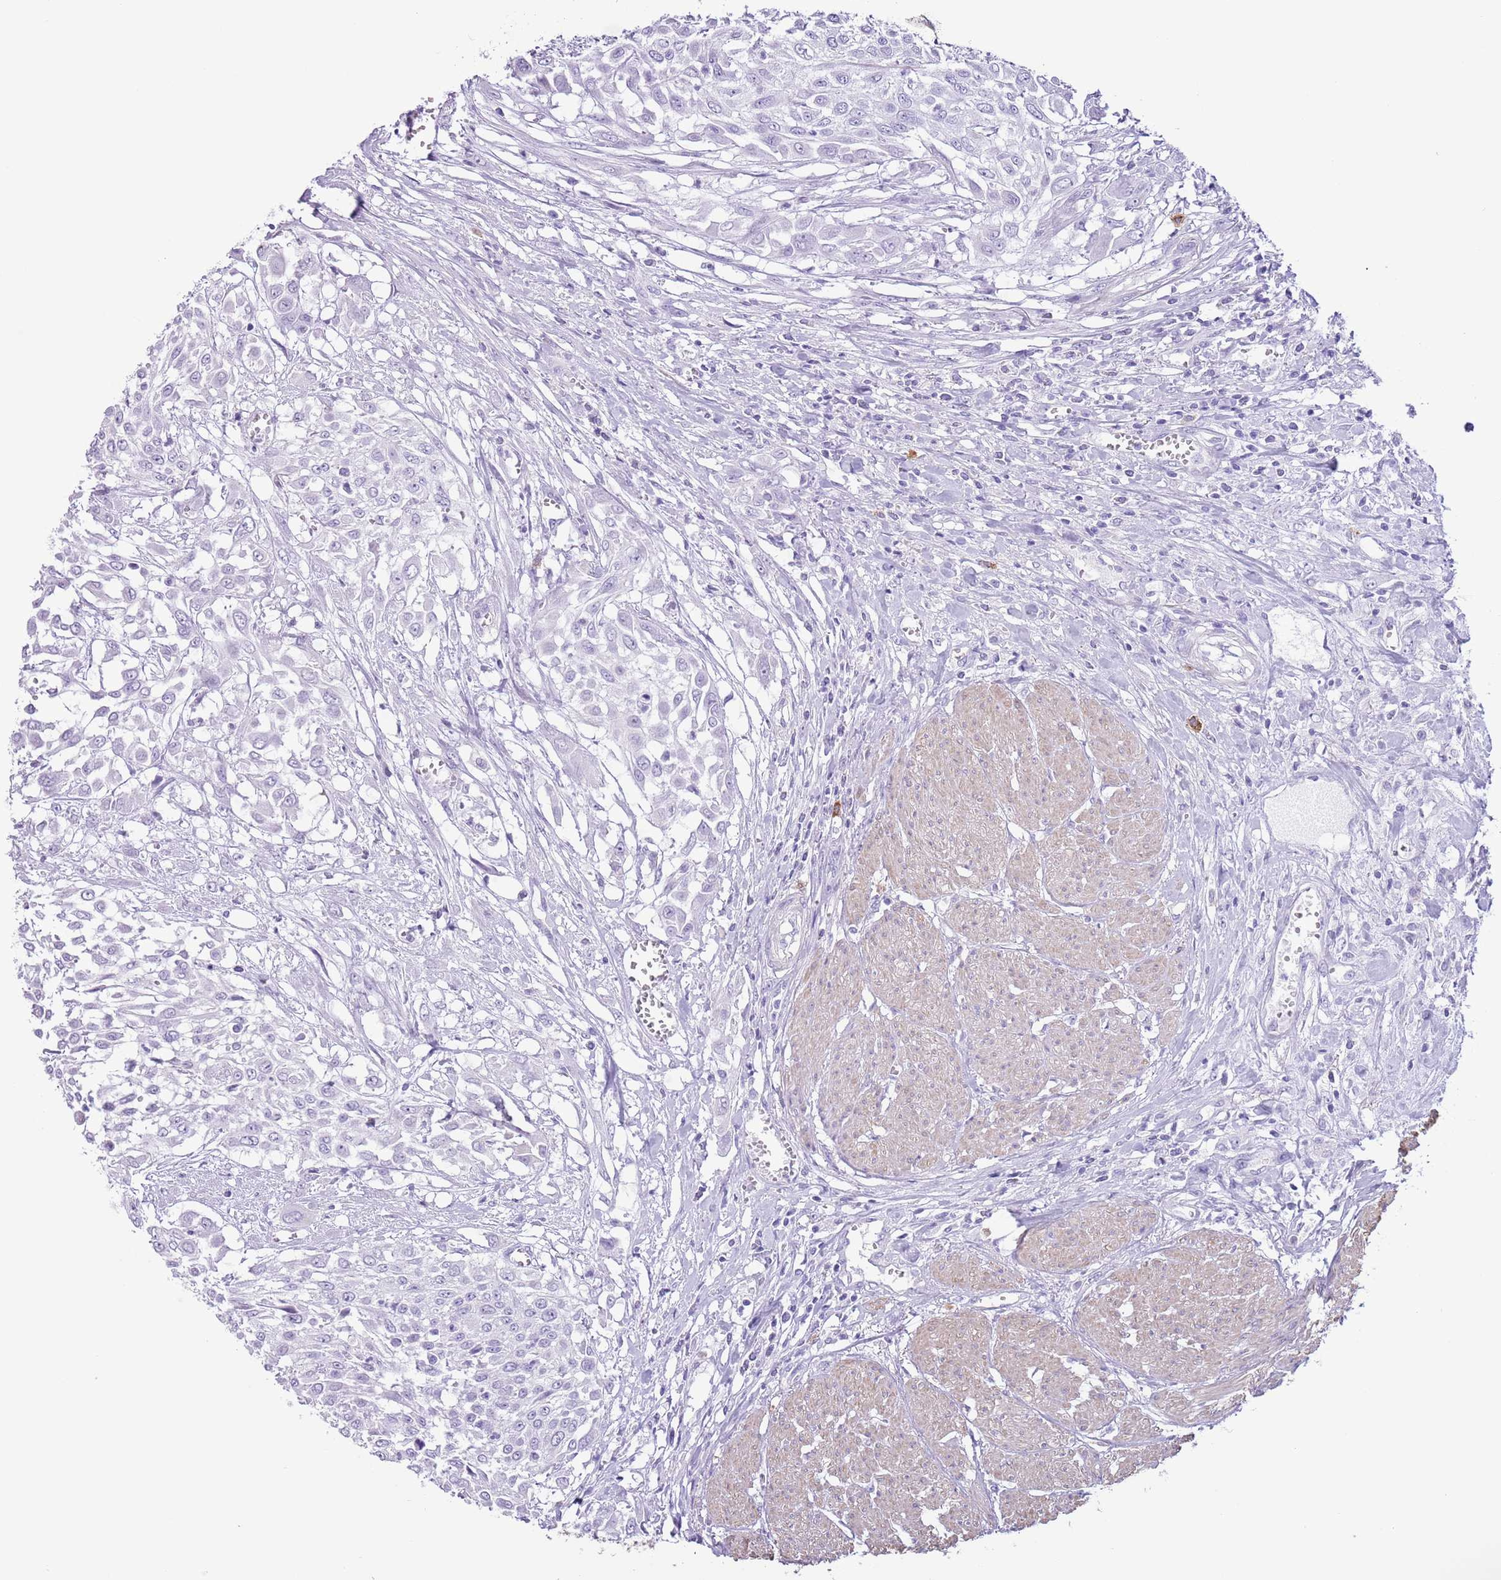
{"staining": {"intensity": "negative", "quantity": "none", "location": "none"}, "tissue": "urothelial cancer", "cell_type": "Tumor cells", "image_type": "cancer", "snomed": [{"axis": "morphology", "description": "Urothelial carcinoma, High grade"}, {"axis": "topography", "description": "Urinary bladder"}], "caption": "IHC image of neoplastic tissue: human urothelial carcinoma (high-grade) stained with DAB displays no significant protein positivity in tumor cells.", "gene": "SLC7A14", "patient": {"sex": "male", "age": 57}}